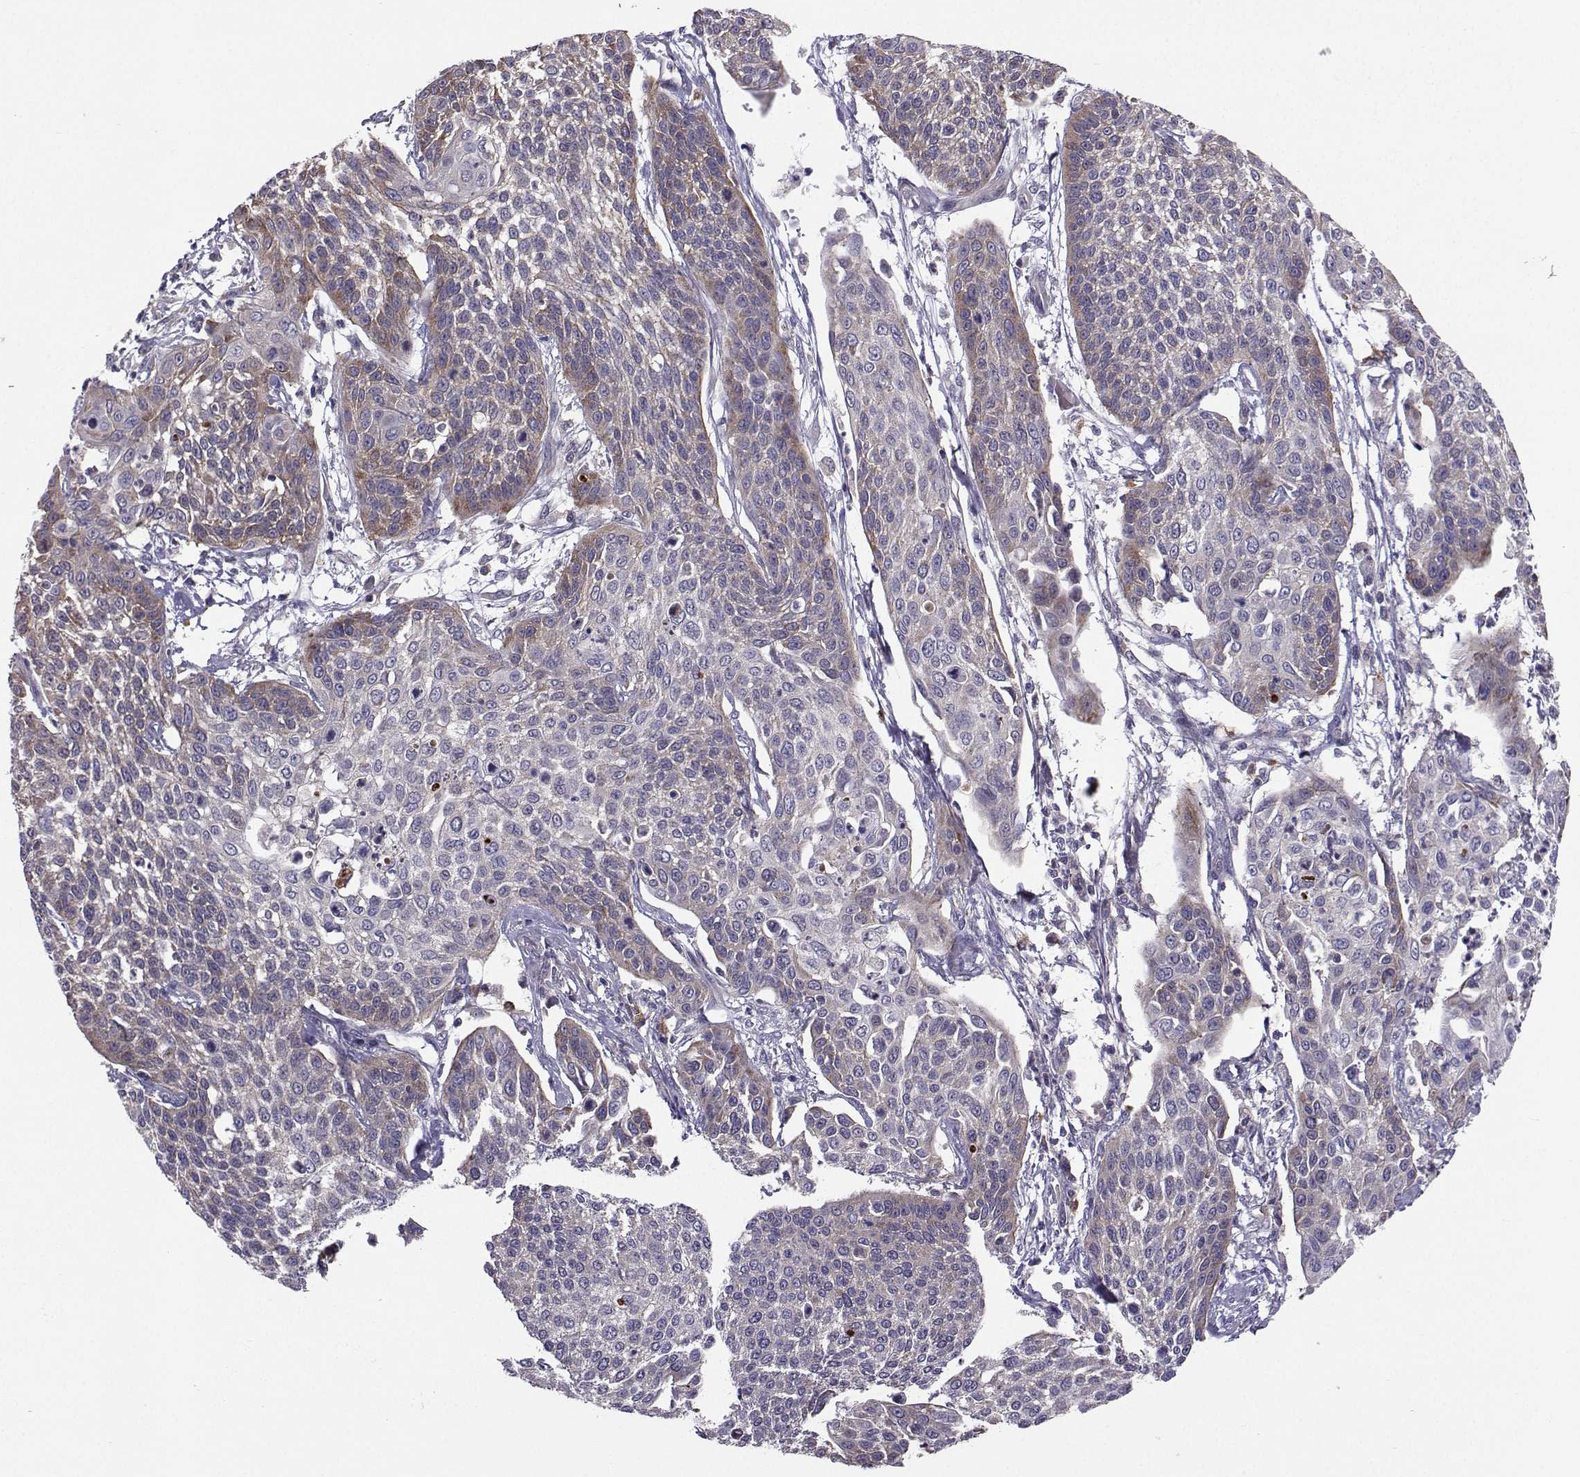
{"staining": {"intensity": "moderate", "quantity": "<25%", "location": "cytoplasmic/membranous"}, "tissue": "cervical cancer", "cell_type": "Tumor cells", "image_type": "cancer", "snomed": [{"axis": "morphology", "description": "Squamous cell carcinoma, NOS"}, {"axis": "topography", "description": "Cervix"}], "caption": "This is an image of immunohistochemistry (IHC) staining of cervical squamous cell carcinoma, which shows moderate expression in the cytoplasmic/membranous of tumor cells.", "gene": "STXBP5", "patient": {"sex": "female", "age": 34}}